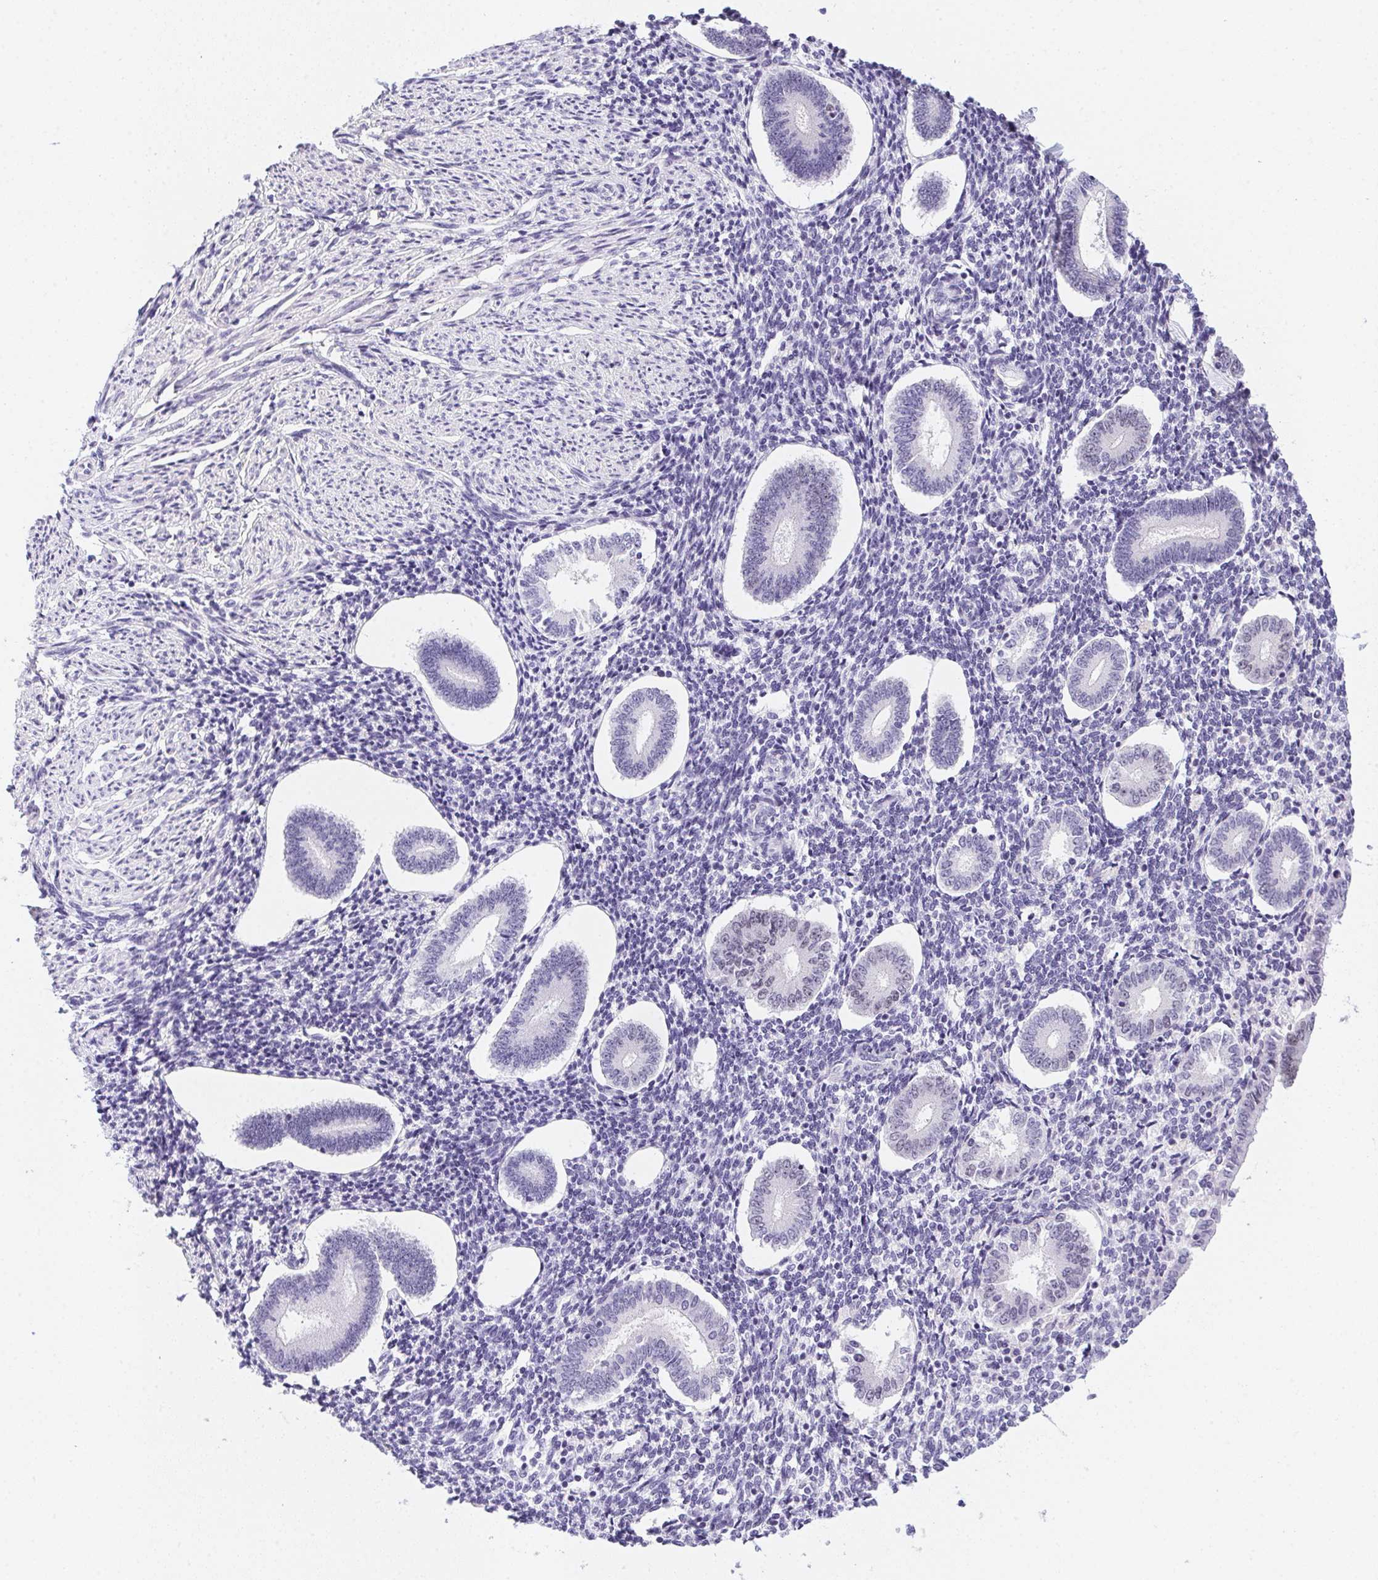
{"staining": {"intensity": "negative", "quantity": "none", "location": "none"}, "tissue": "endometrium", "cell_type": "Cells in endometrial stroma", "image_type": "normal", "snomed": [{"axis": "morphology", "description": "Normal tissue, NOS"}, {"axis": "topography", "description": "Endometrium"}], "caption": "Immunohistochemistry histopathology image of normal endometrium: endometrium stained with DAB reveals no significant protein positivity in cells in endometrial stroma.", "gene": "HELLS", "patient": {"sex": "female", "age": 40}}